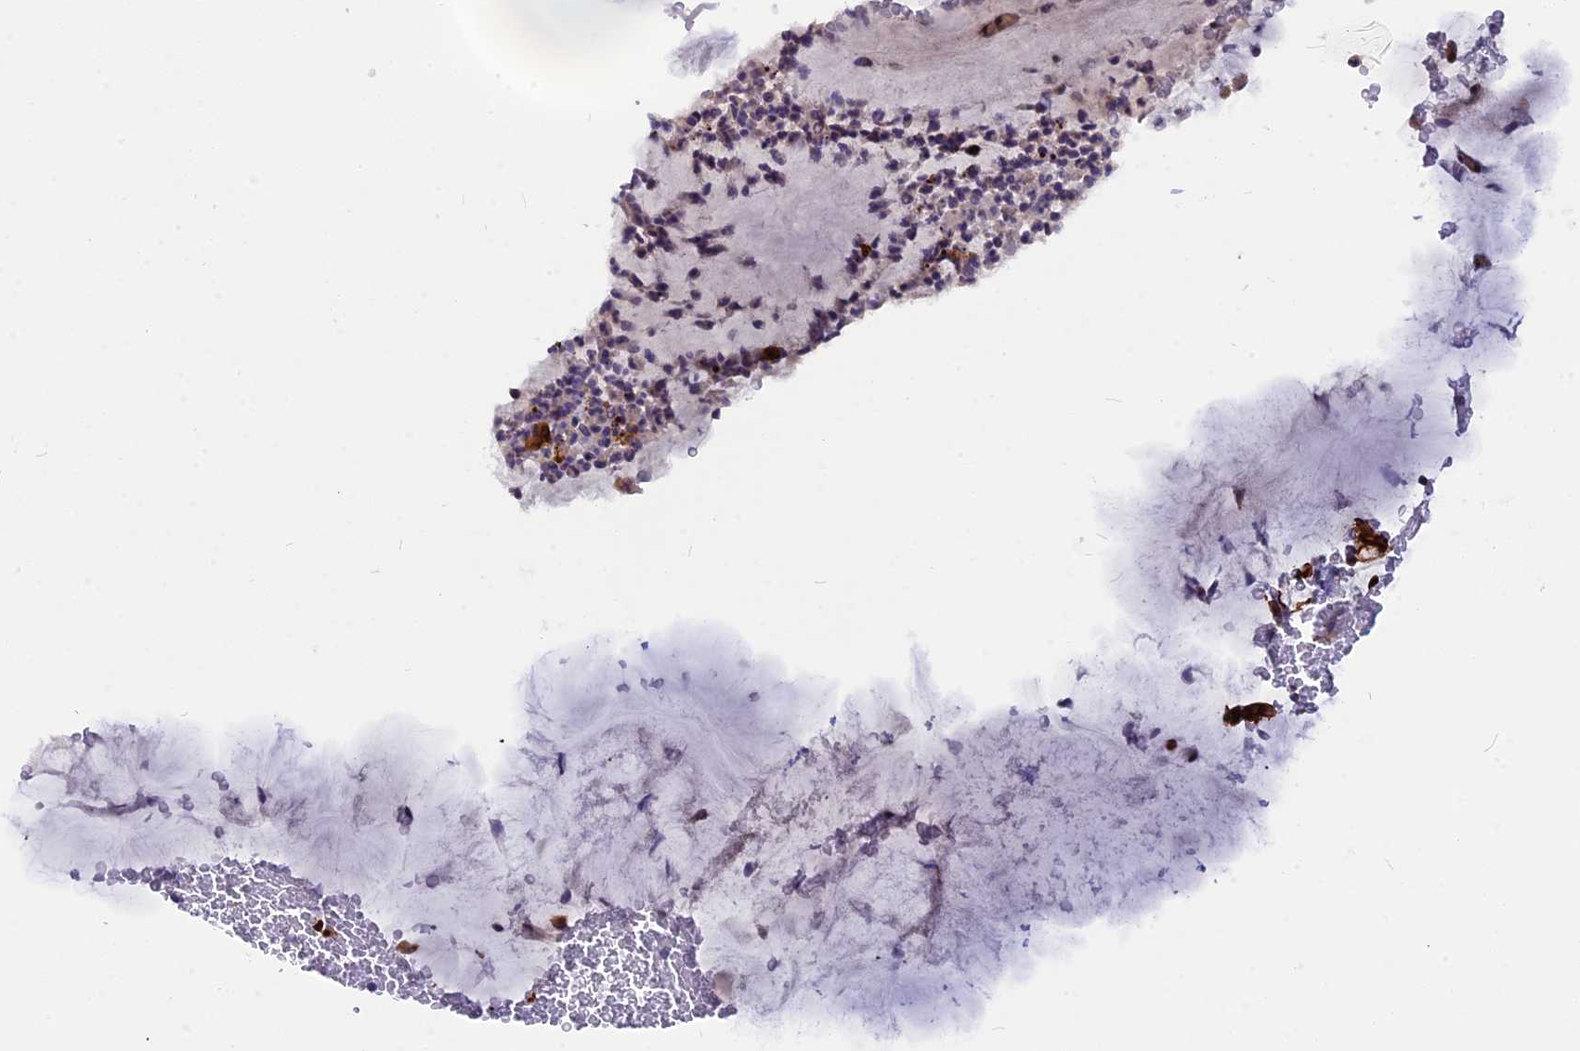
{"staining": {"intensity": "strong", "quantity": ">75%", "location": "cytoplasmic/membranous"}, "tissue": "bronchus", "cell_type": "Respiratory epithelial cells", "image_type": "normal", "snomed": [{"axis": "morphology", "description": "Normal tissue, NOS"}, {"axis": "topography", "description": "Cartilage tissue"}, {"axis": "topography", "description": "Bronchus"}], "caption": "An image showing strong cytoplasmic/membranous positivity in about >75% of respiratory epithelial cells in benign bronchus, as visualized by brown immunohistochemical staining.", "gene": "ANKRD34B", "patient": {"sex": "female", "age": 73}}